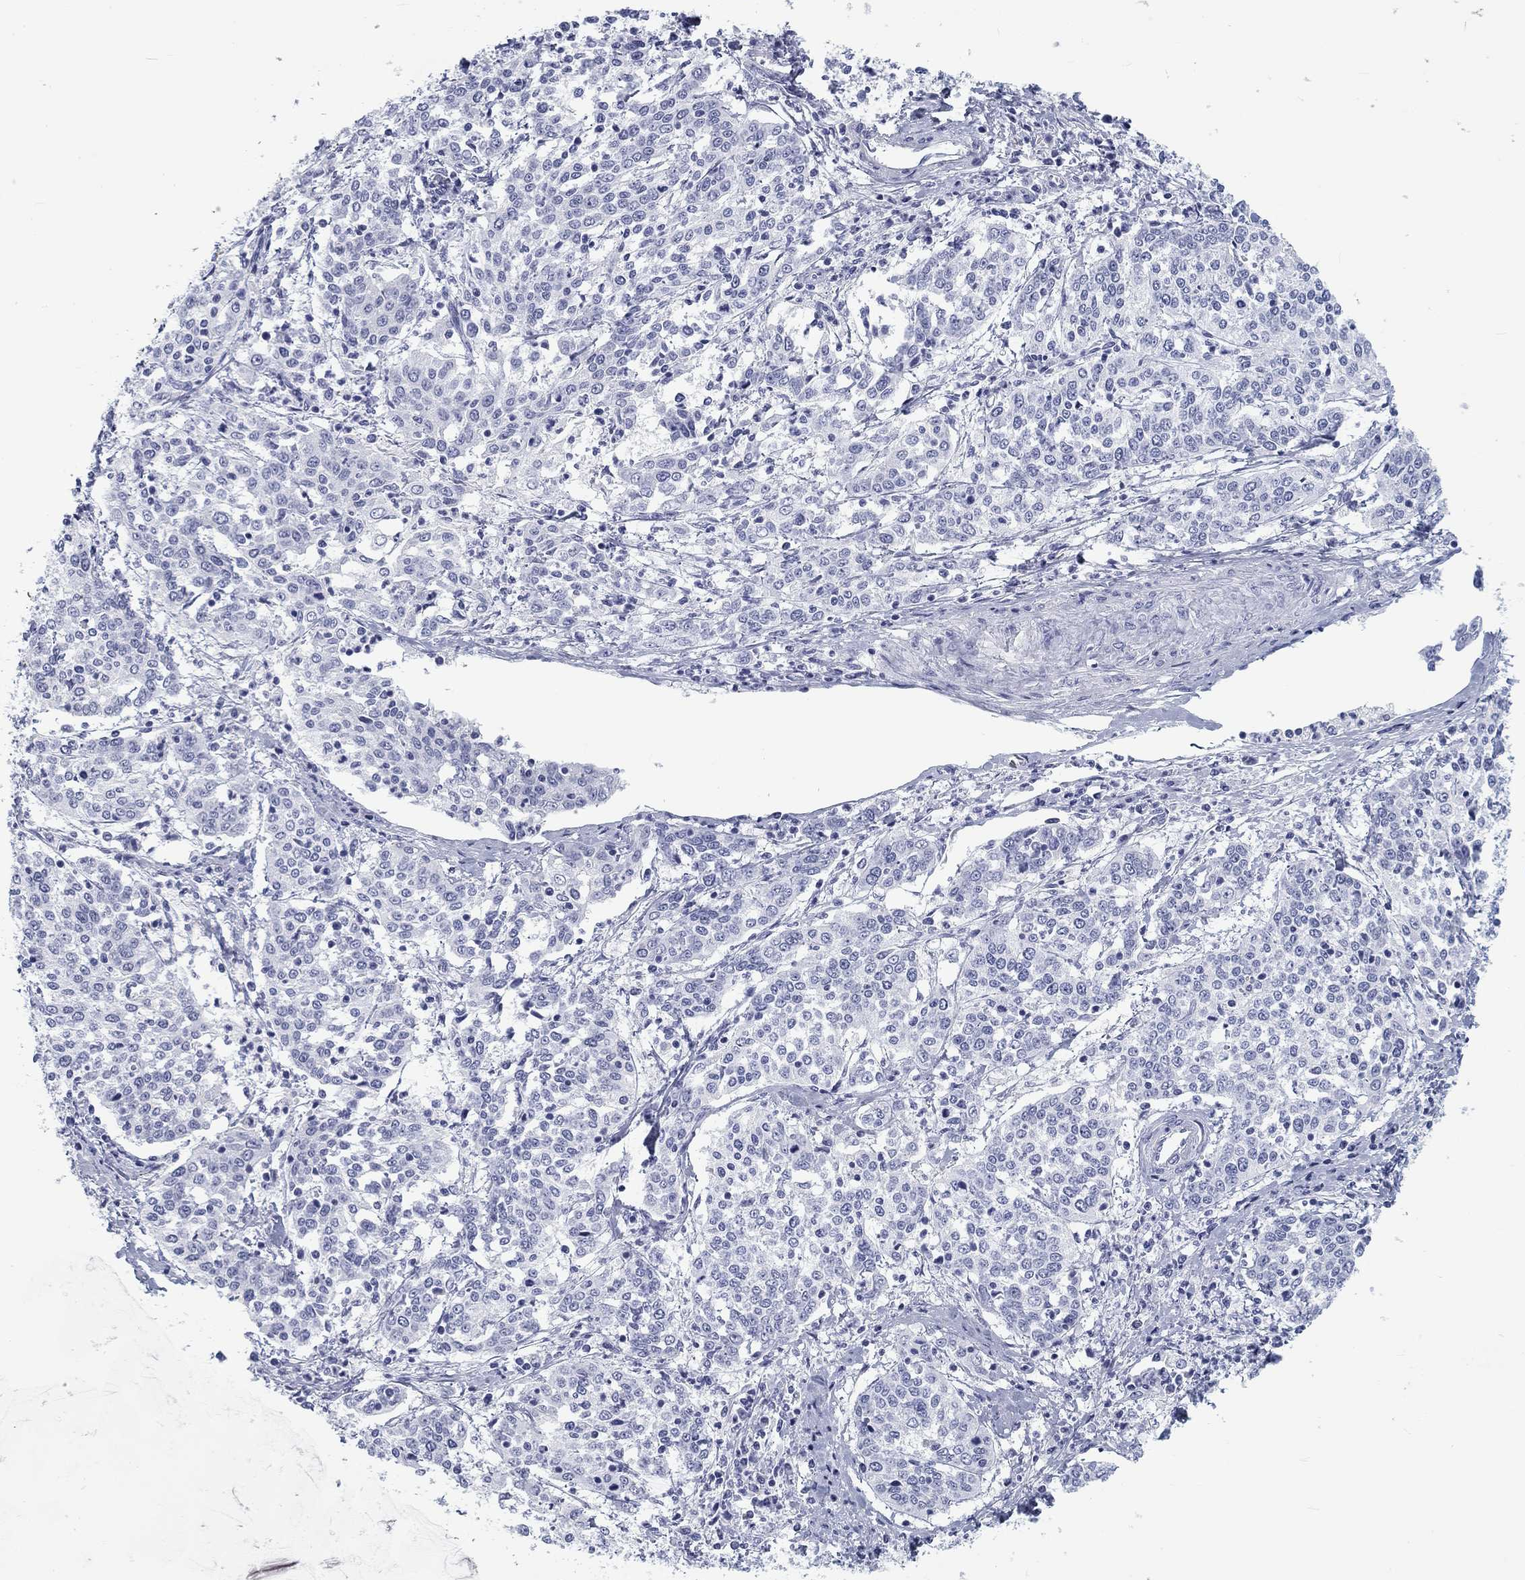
{"staining": {"intensity": "negative", "quantity": "none", "location": "none"}, "tissue": "cervical cancer", "cell_type": "Tumor cells", "image_type": "cancer", "snomed": [{"axis": "morphology", "description": "Squamous cell carcinoma, NOS"}, {"axis": "topography", "description": "Cervix"}], "caption": "Immunohistochemistry of human cervical cancer (squamous cell carcinoma) shows no staining in tumor cells.", "gene": "CALB1", "patient": {"sex": "female", "age": 41}}